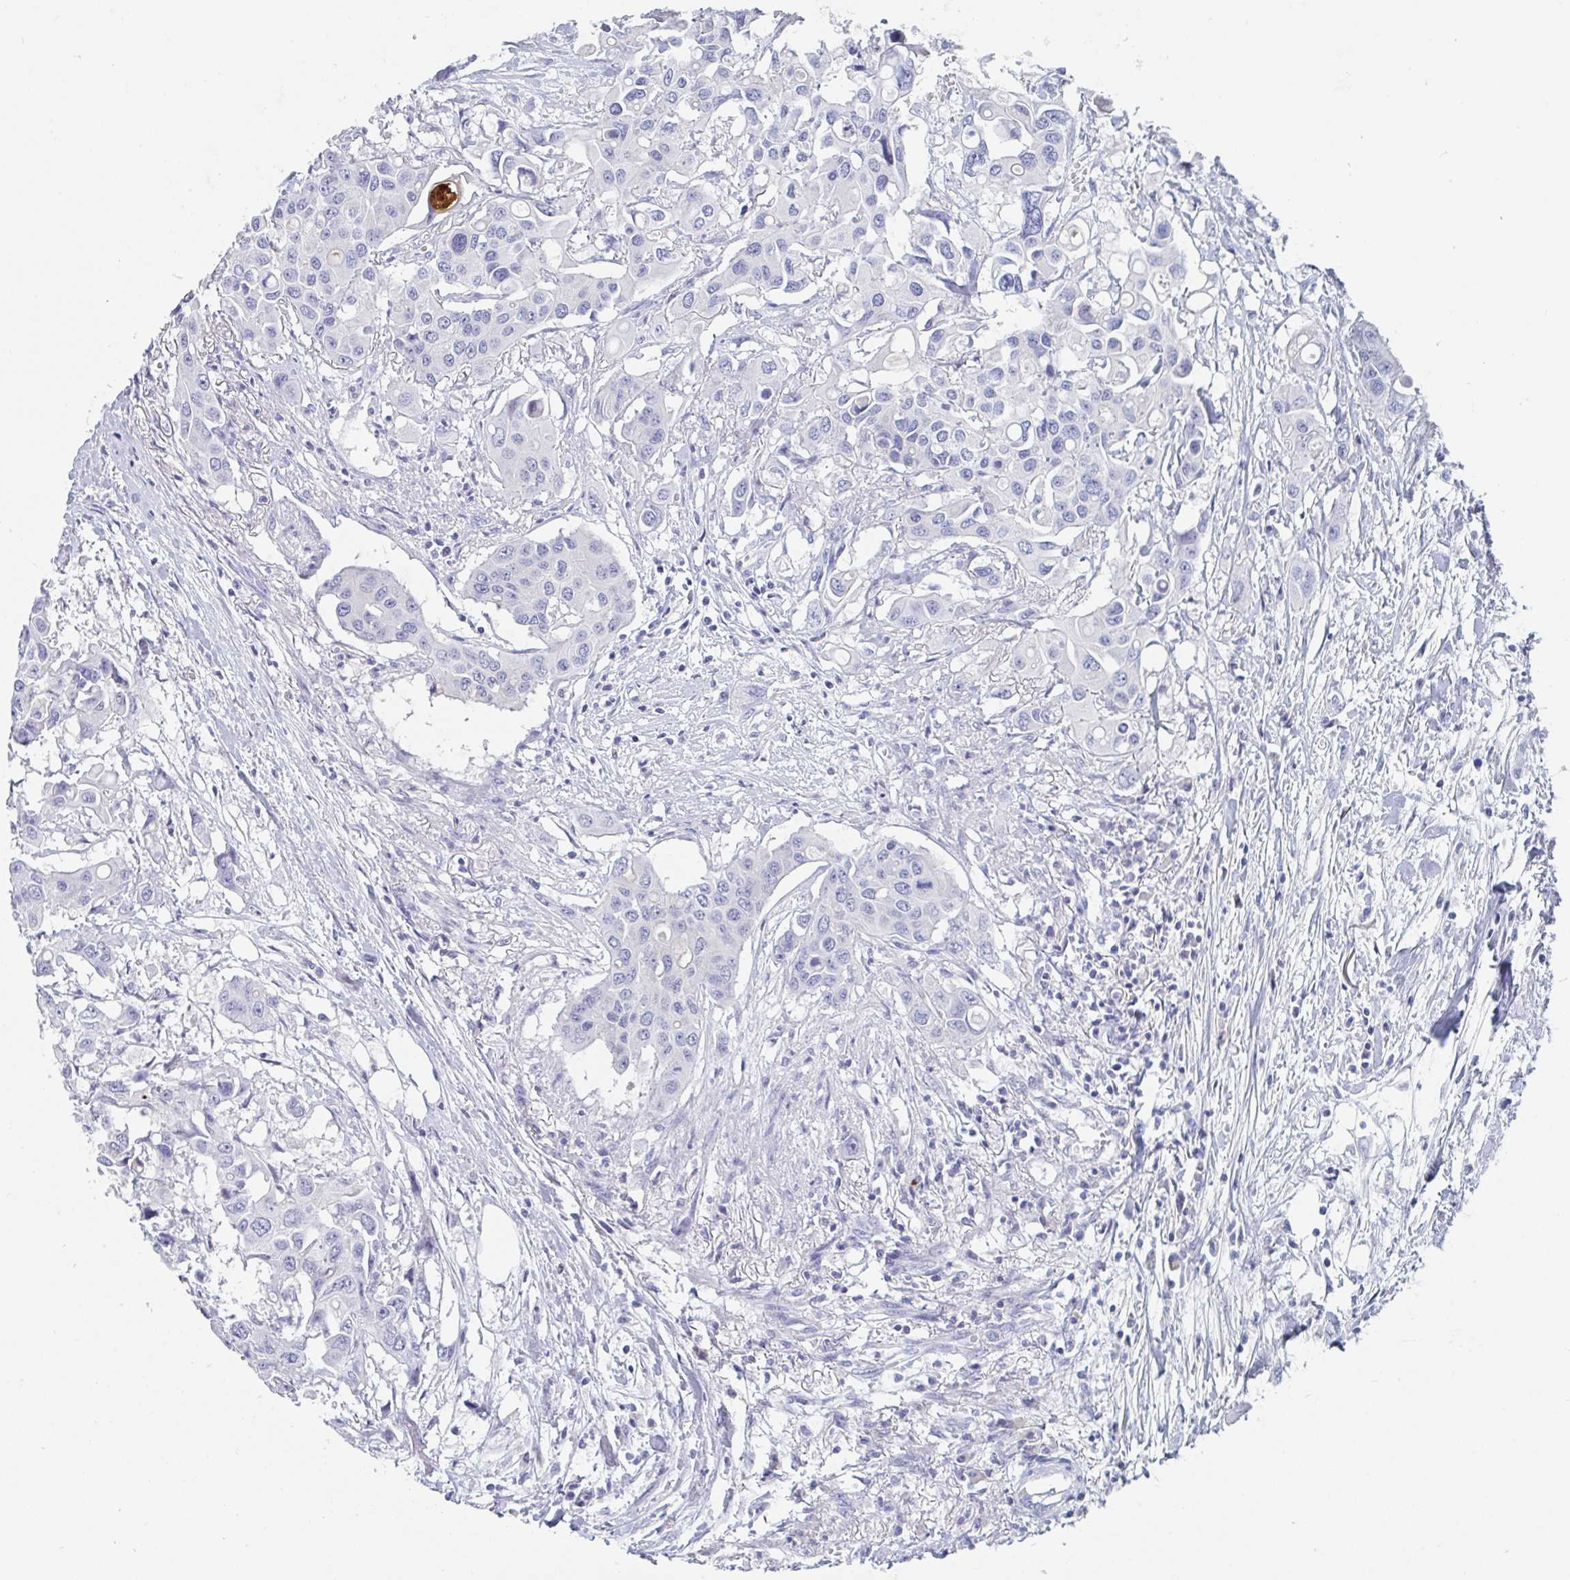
{"staining": {"intensity": "negative", "quantity": "none", "location": "none"}, "tissue": "colorectal cancer", "cell_type": "Tumor cells", "image_type": "cancer", "snomed": [{"axis": "morphology", "description": "Adenocarcinoma, NOS"}, {"axis": "topography", "description": "Colon"}], "caption": "Immunohistochemical staining of human colorectal adenocarcinoma exhibits no significant expression in tumor cells.", "gene": "DPEP3", "patient": {"sex": "male", "age": 77}}